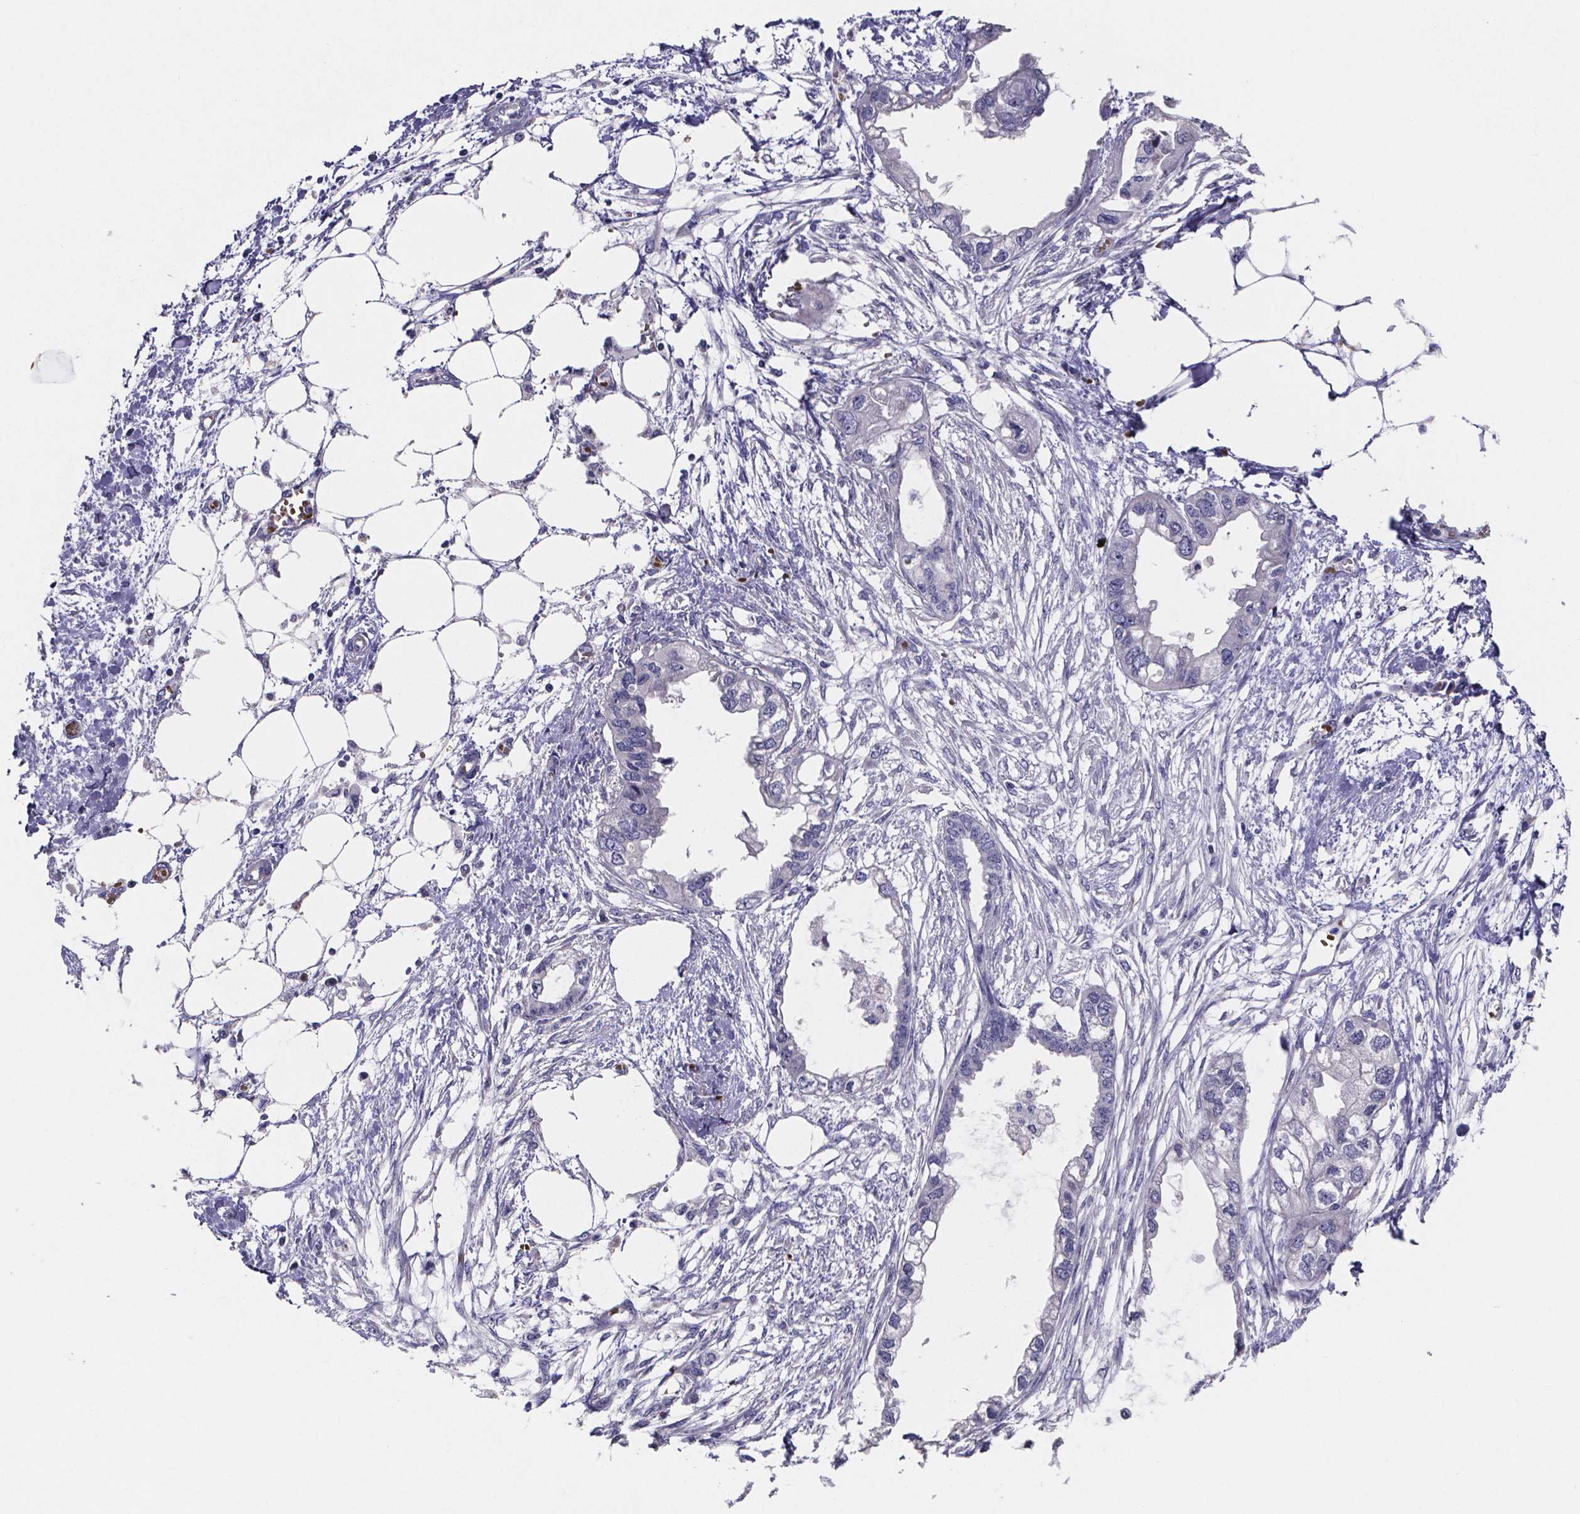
{"staining": {"intensity": "negative", "quantity": "none", "location": "none"}, "tissue": "endometrial cancer", "cell_type": "Tumor cells", "image_type": "cancer", "snomed": [{"axis": "morphology", "description": "Adenocarcinoma, NOS"}, {"axis": "morphology", "description": "Adenocarcinoma, metastatic, NOS"}, {"axis": "topography", "description": "Adipose tissue"}, {"axis": "topography", "description": "Endometrium"}], "caption": "Tumor cells are negative for brown protein staining in endometrial cancer (adenocarcinoma). (DAB (3,3'-diaminobenzidine) immunohistochemistry (IHC), high magnification).", "gene": "GABRA3", "patient": {"sex": "female", "age": 67}}